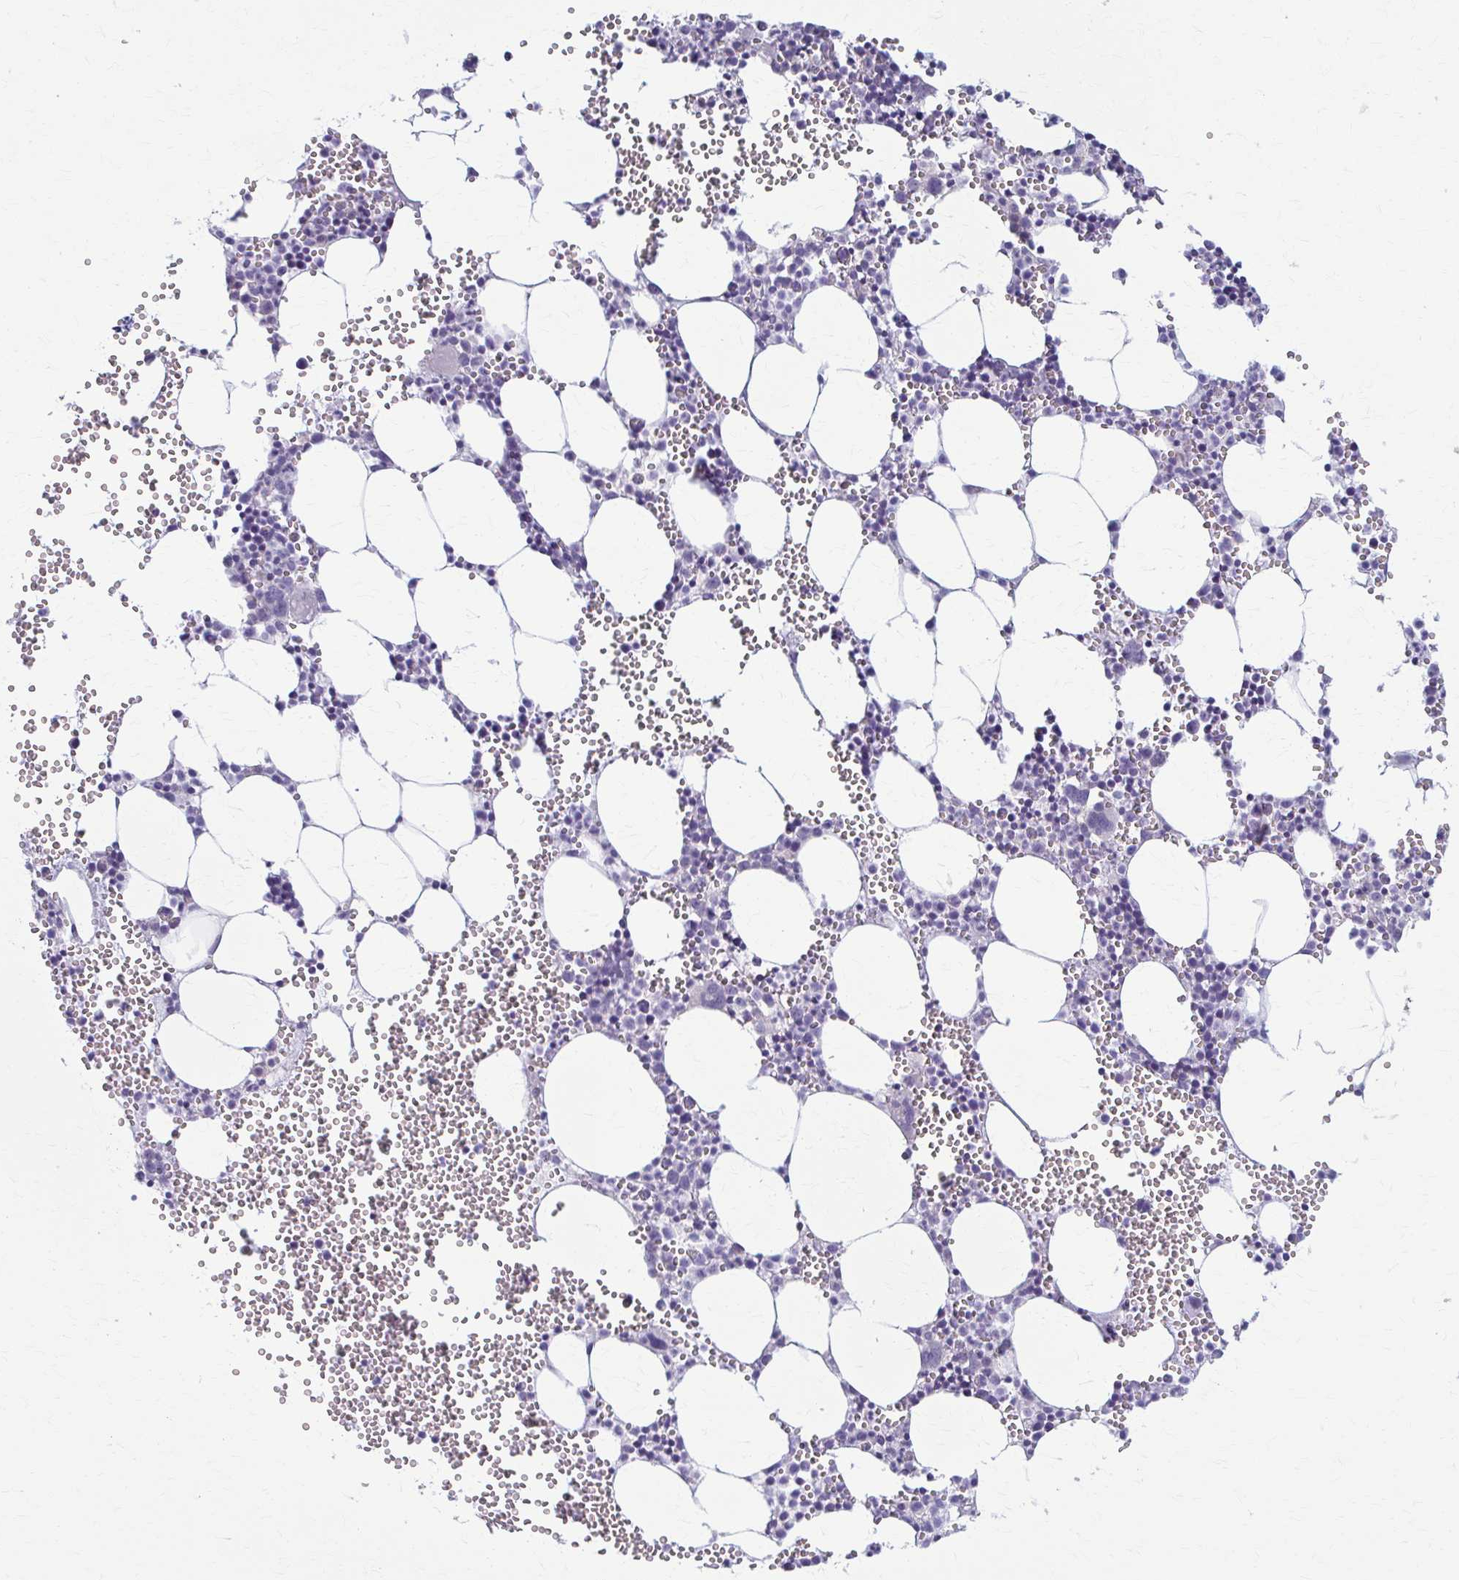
{"staining": {"intensity": "negative", "quantity": "none", "location": "none"}, "tissue": "bone marrow", "cell_type": "Hematopoietic cells", "image_type": "normal", "snomed": [{"axis": "morphology", "description": "Normal tissue, NOS"}, {"axis": "topography", "description": "Bone marrow"}], "caption": "High power microscopy histopathology image of an immunohistochemistry (IHC) histopathology image of unremarkable bone marrow, revealing no significant expression in hematopoietic cells. (Stains: DAB IHC with hematoxylin counter stain, Microscopy: brightfield microscopy at high magnification).", "gene": "PRKRA", "patient": {"sex": "female", "age": 80}}